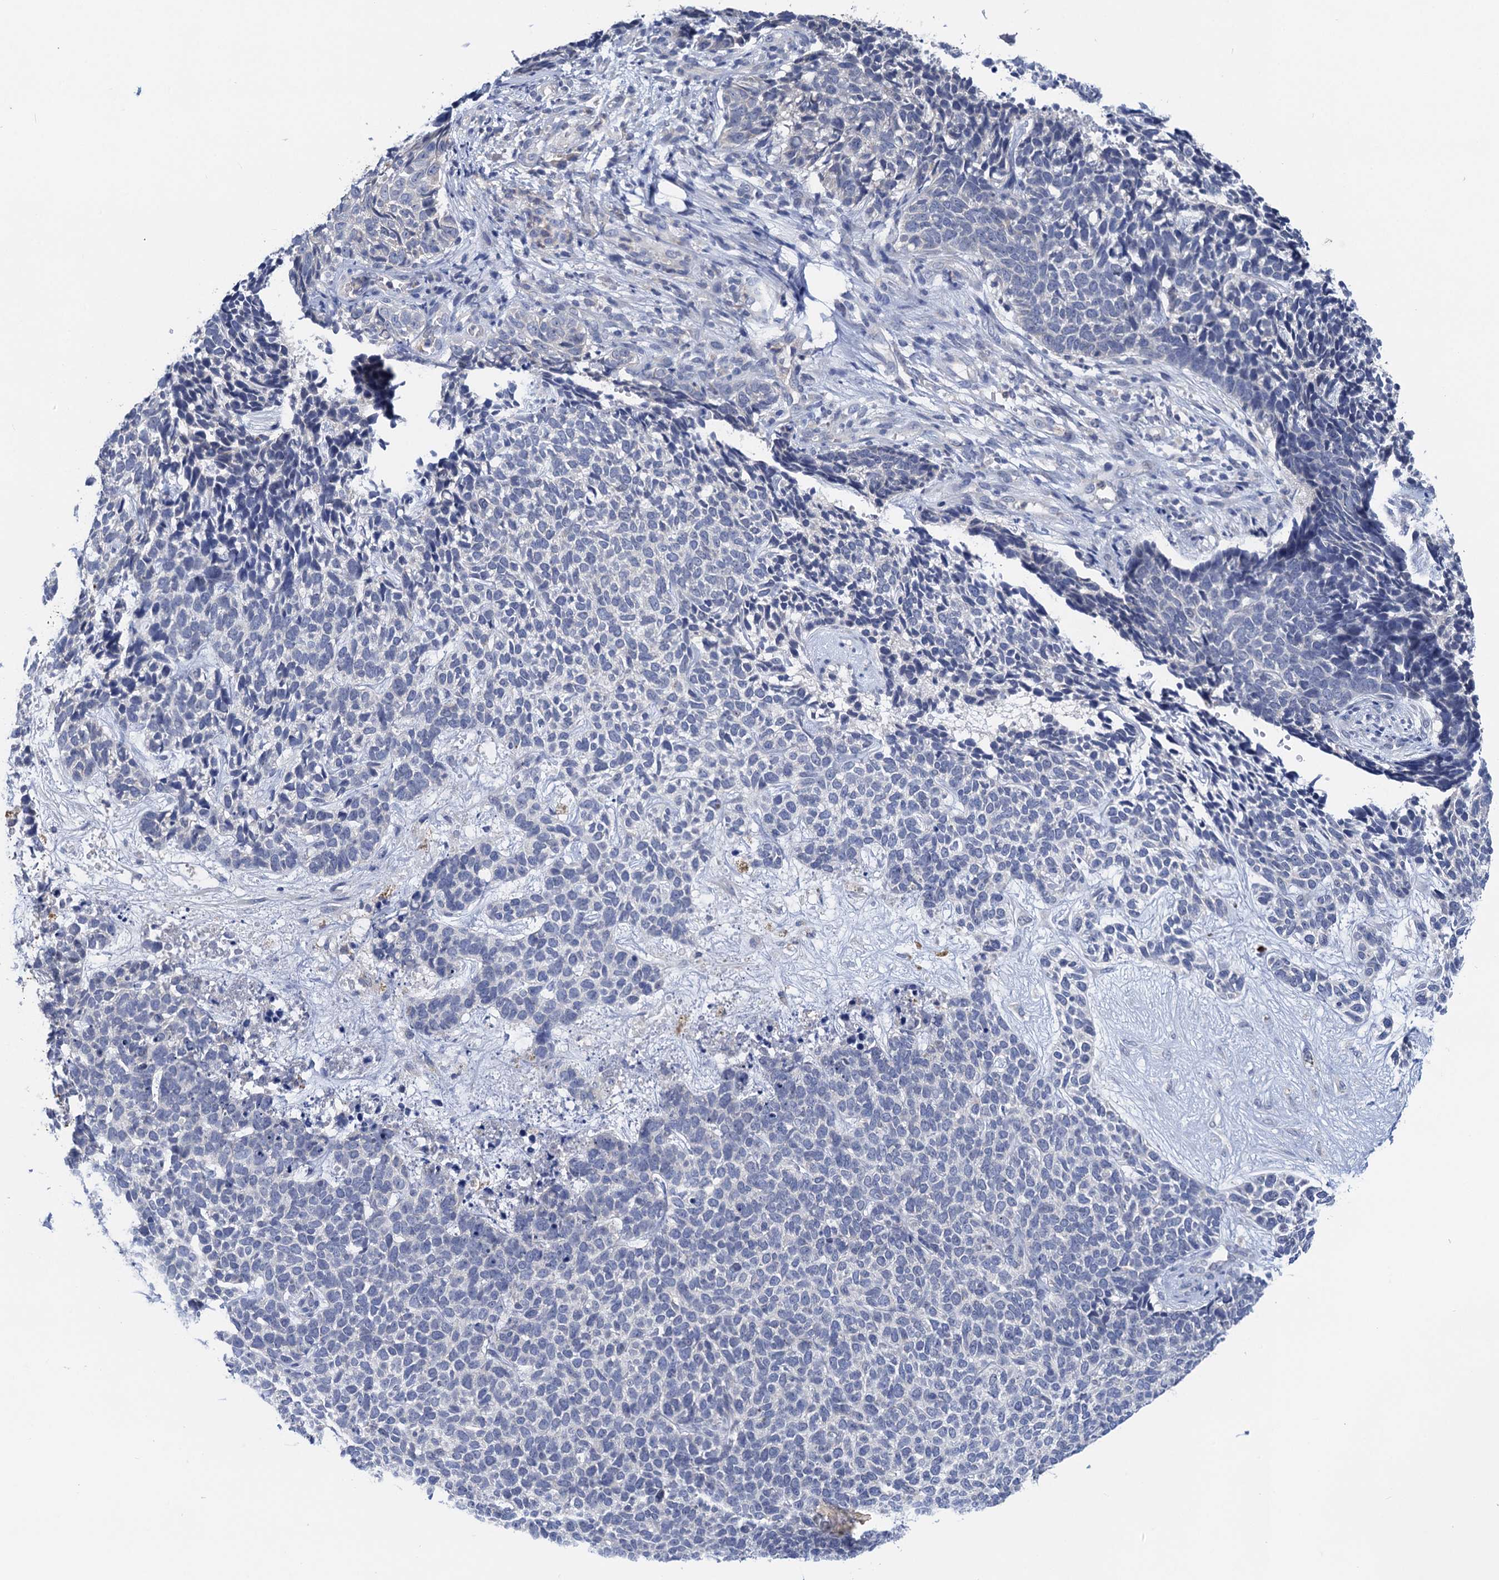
{"staining": {"intensity": "negative", "quantity": "none", "location": "none"}, "tissue": "skin cancer", "cell_type": "Tumor cells", "image_type": "cancer", "snomed": [{"axis": "morphology", "description": "Basal cell carcinoma"}, {"axis": "topography", "description": "Skin"}], "caption": "High magnification brightfield microscopy of basal cell carcinoma (skin) stained with DAB (3,3'-diaminobenzidine) (brown) and counterstained with hematoxylin (blue): tumor cells show no significant positivity.", "gene": "TMEM39B", "patient": {"sex": "female", "age": 84}}